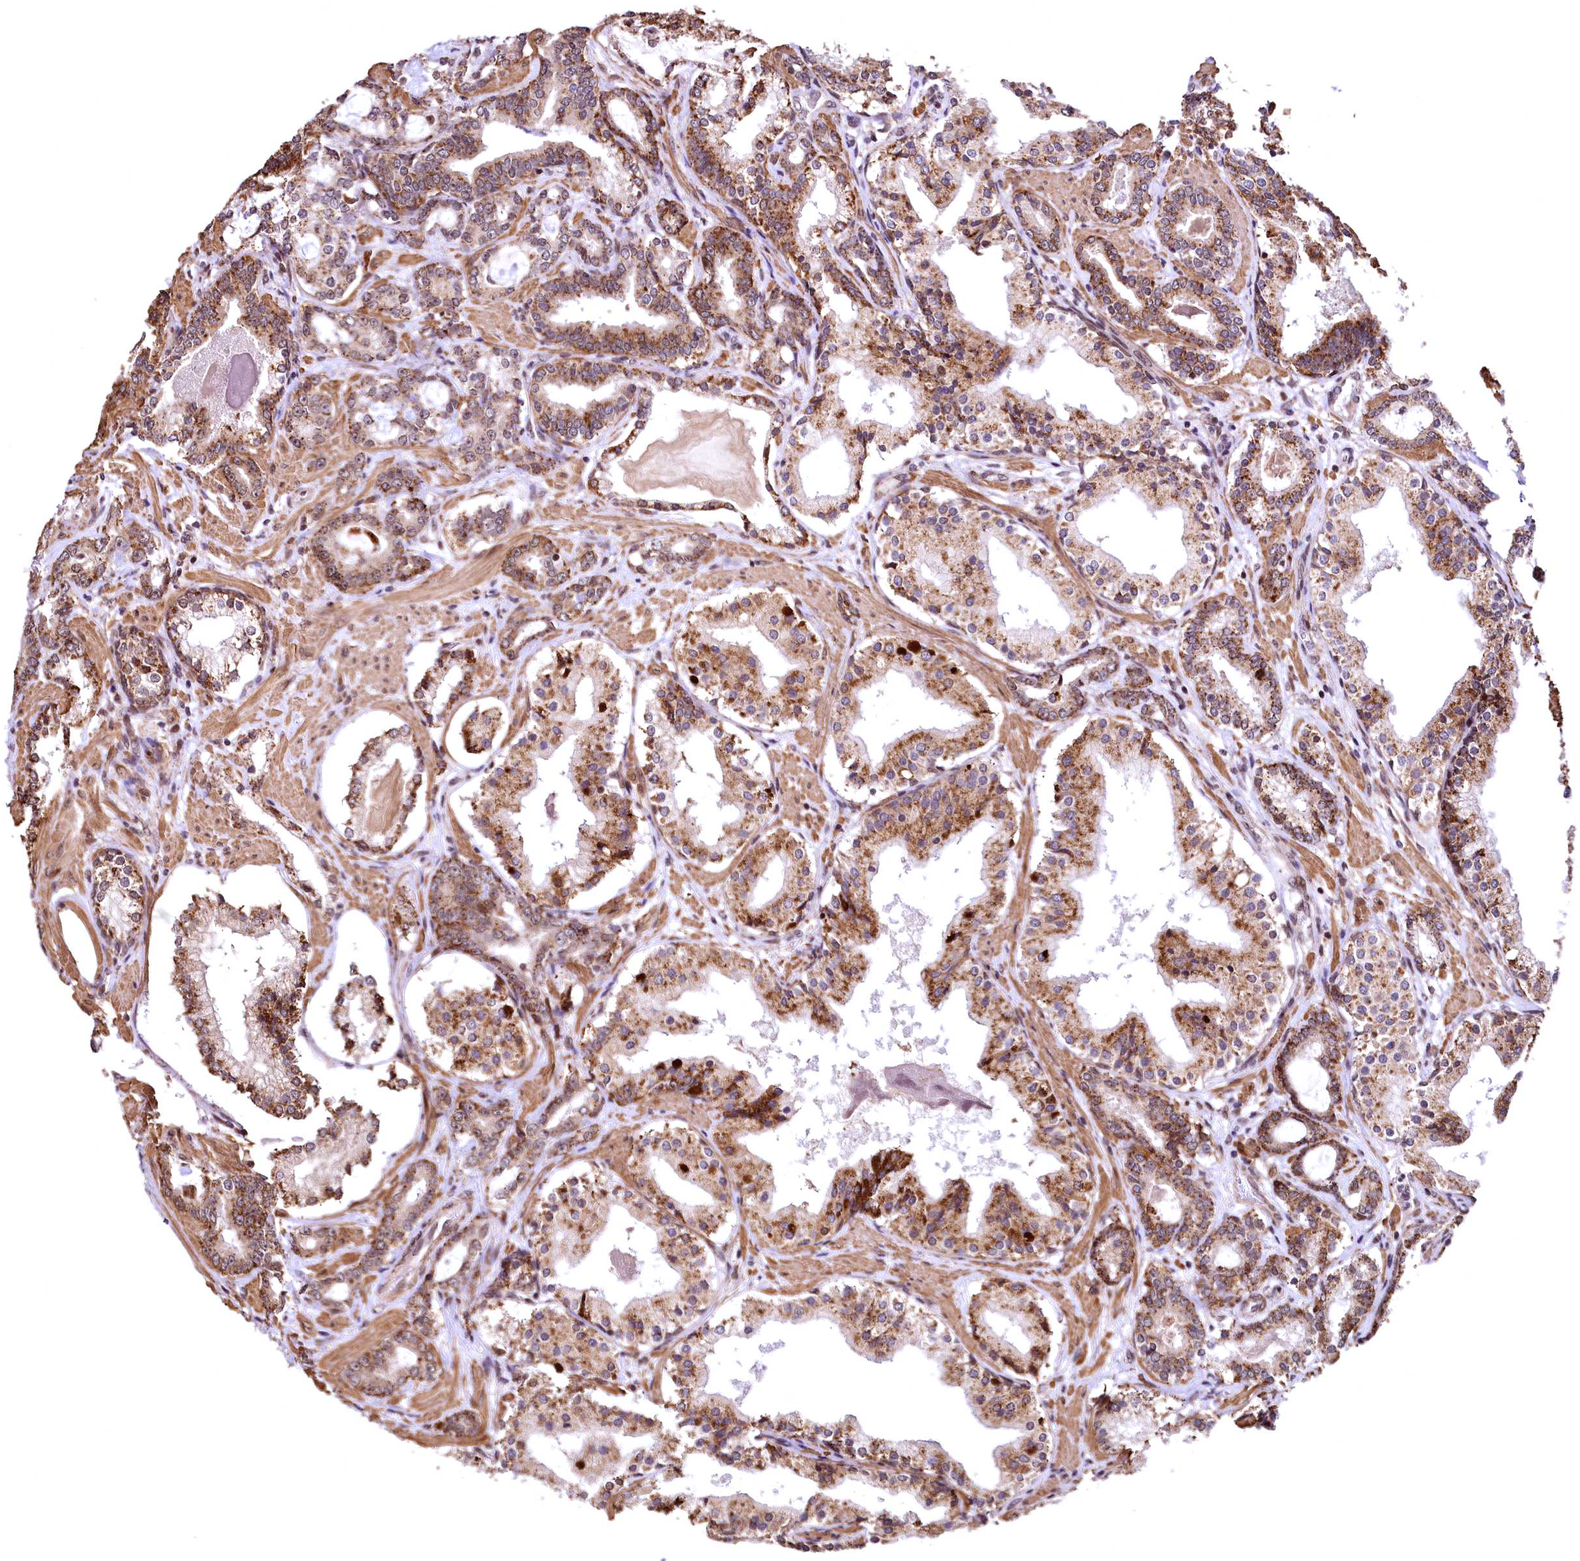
{"staining": {"intensity": "moderate", "quantity": ">75%", "location": "cytoplasmic/membranous"}, "tissue": "prostate cancer", "cell_type": "Tumor cells", "image_type": "cancer", "snomed": [{"axis": "morphology", "description": "Adenocarcinoma, High grade"}, {"axis": "topography", "description": "Prostate"}], "caption": "Immunohistochemical staining of prostate cancer displays moderate cytoplasmic/membranous protein positivity in about >75% of tumor cells.", "gene": "PDS5B", "patient": {"sex": "male", "age": 58}}